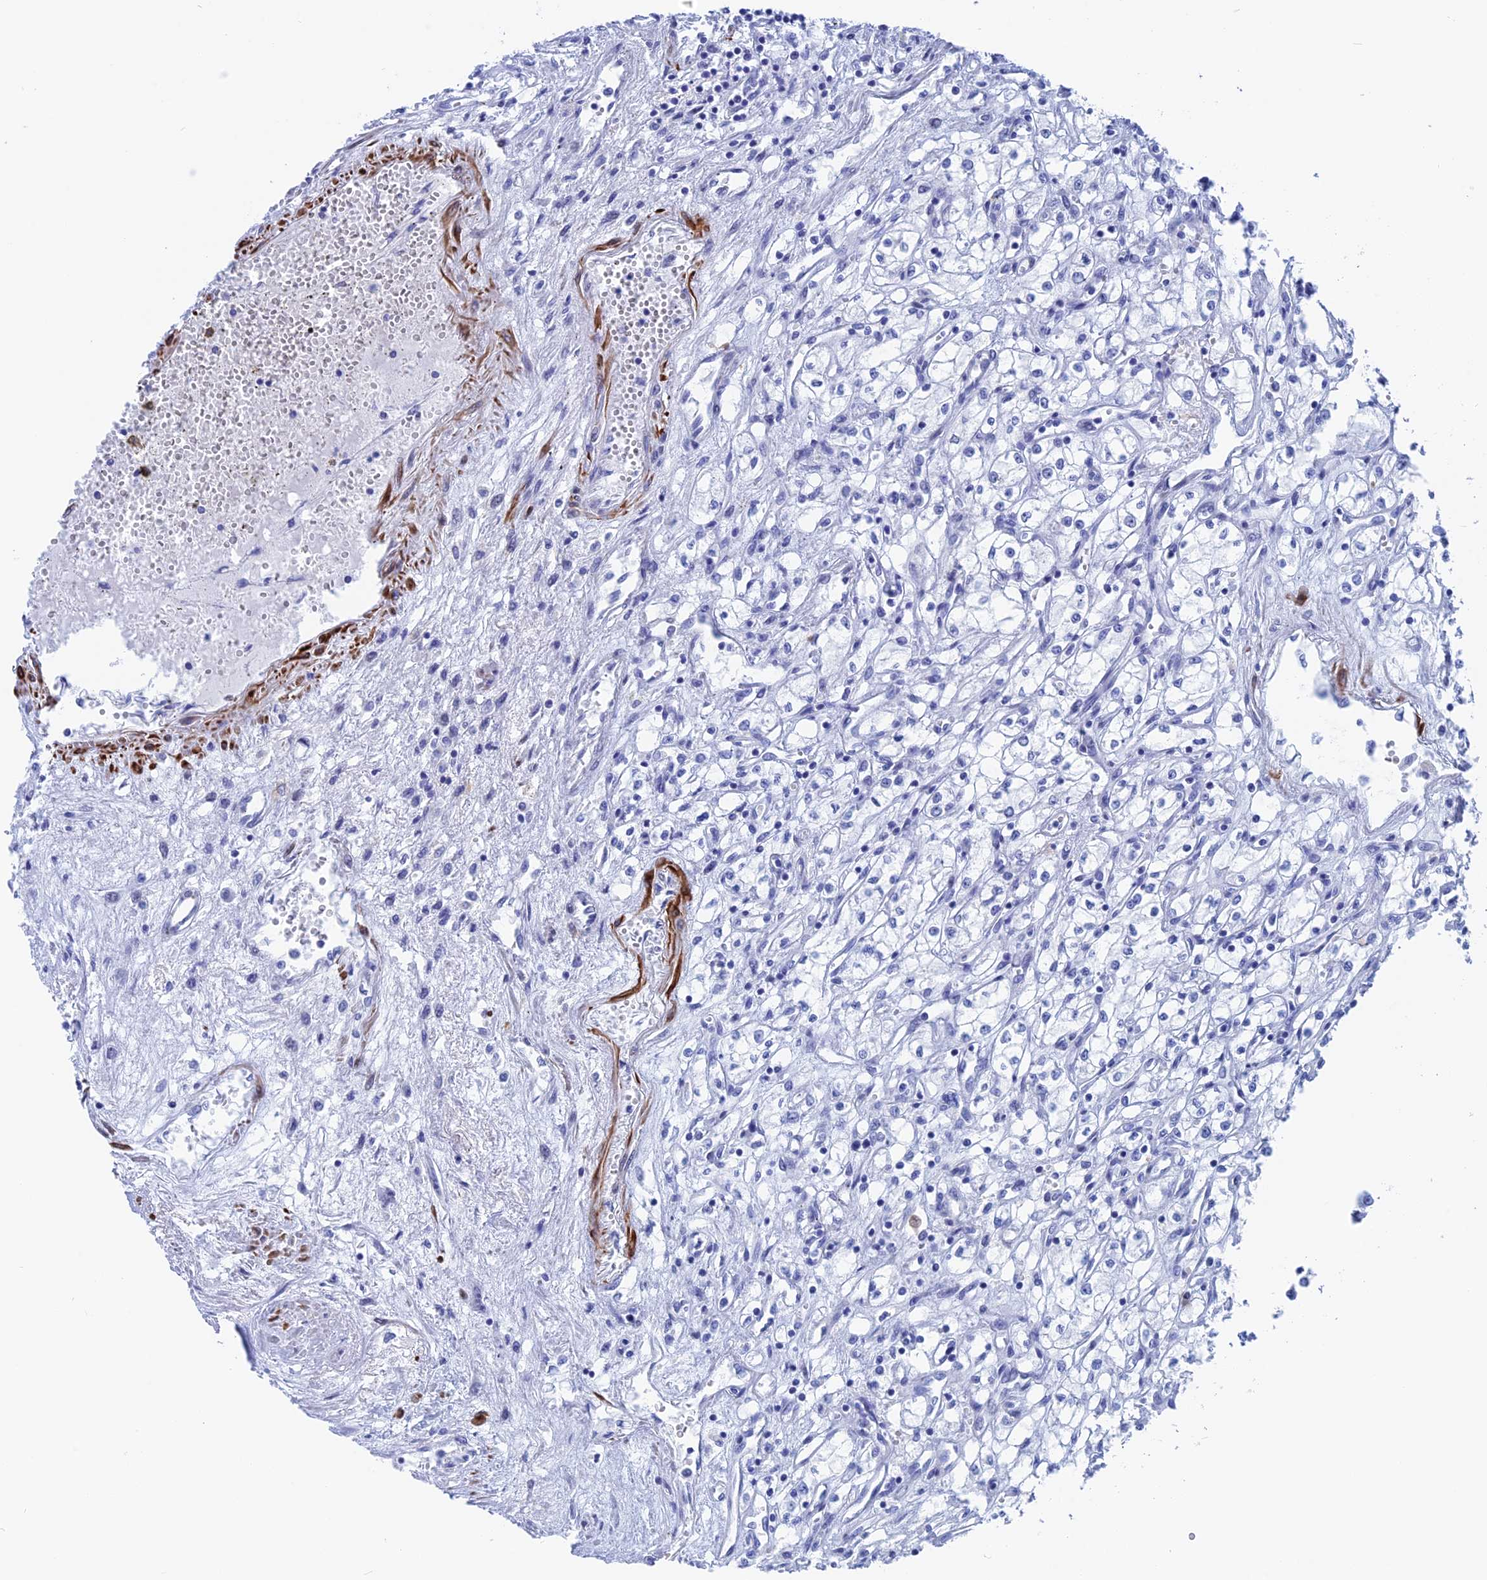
{"staining": {"intensity": "negative", "quantity": "none", "location": "none"}, "tissue": "renal cancer", "cell_type": "Tumor cells", "image_type": "cancer", "snomed": [{"axis": "morphology", "description": "Adenocarcinoma, NOS"}, {"axis": "topography", "description": "Kidney"}], "caption": "A high-resolution histopathology image shows immunohistochemistry (IHC) staining of renal adenocarcinoma, which displays no significant staining in tumor cells.", "gene": "WDR83", "patient": {"sex": "male", "age": 59}}